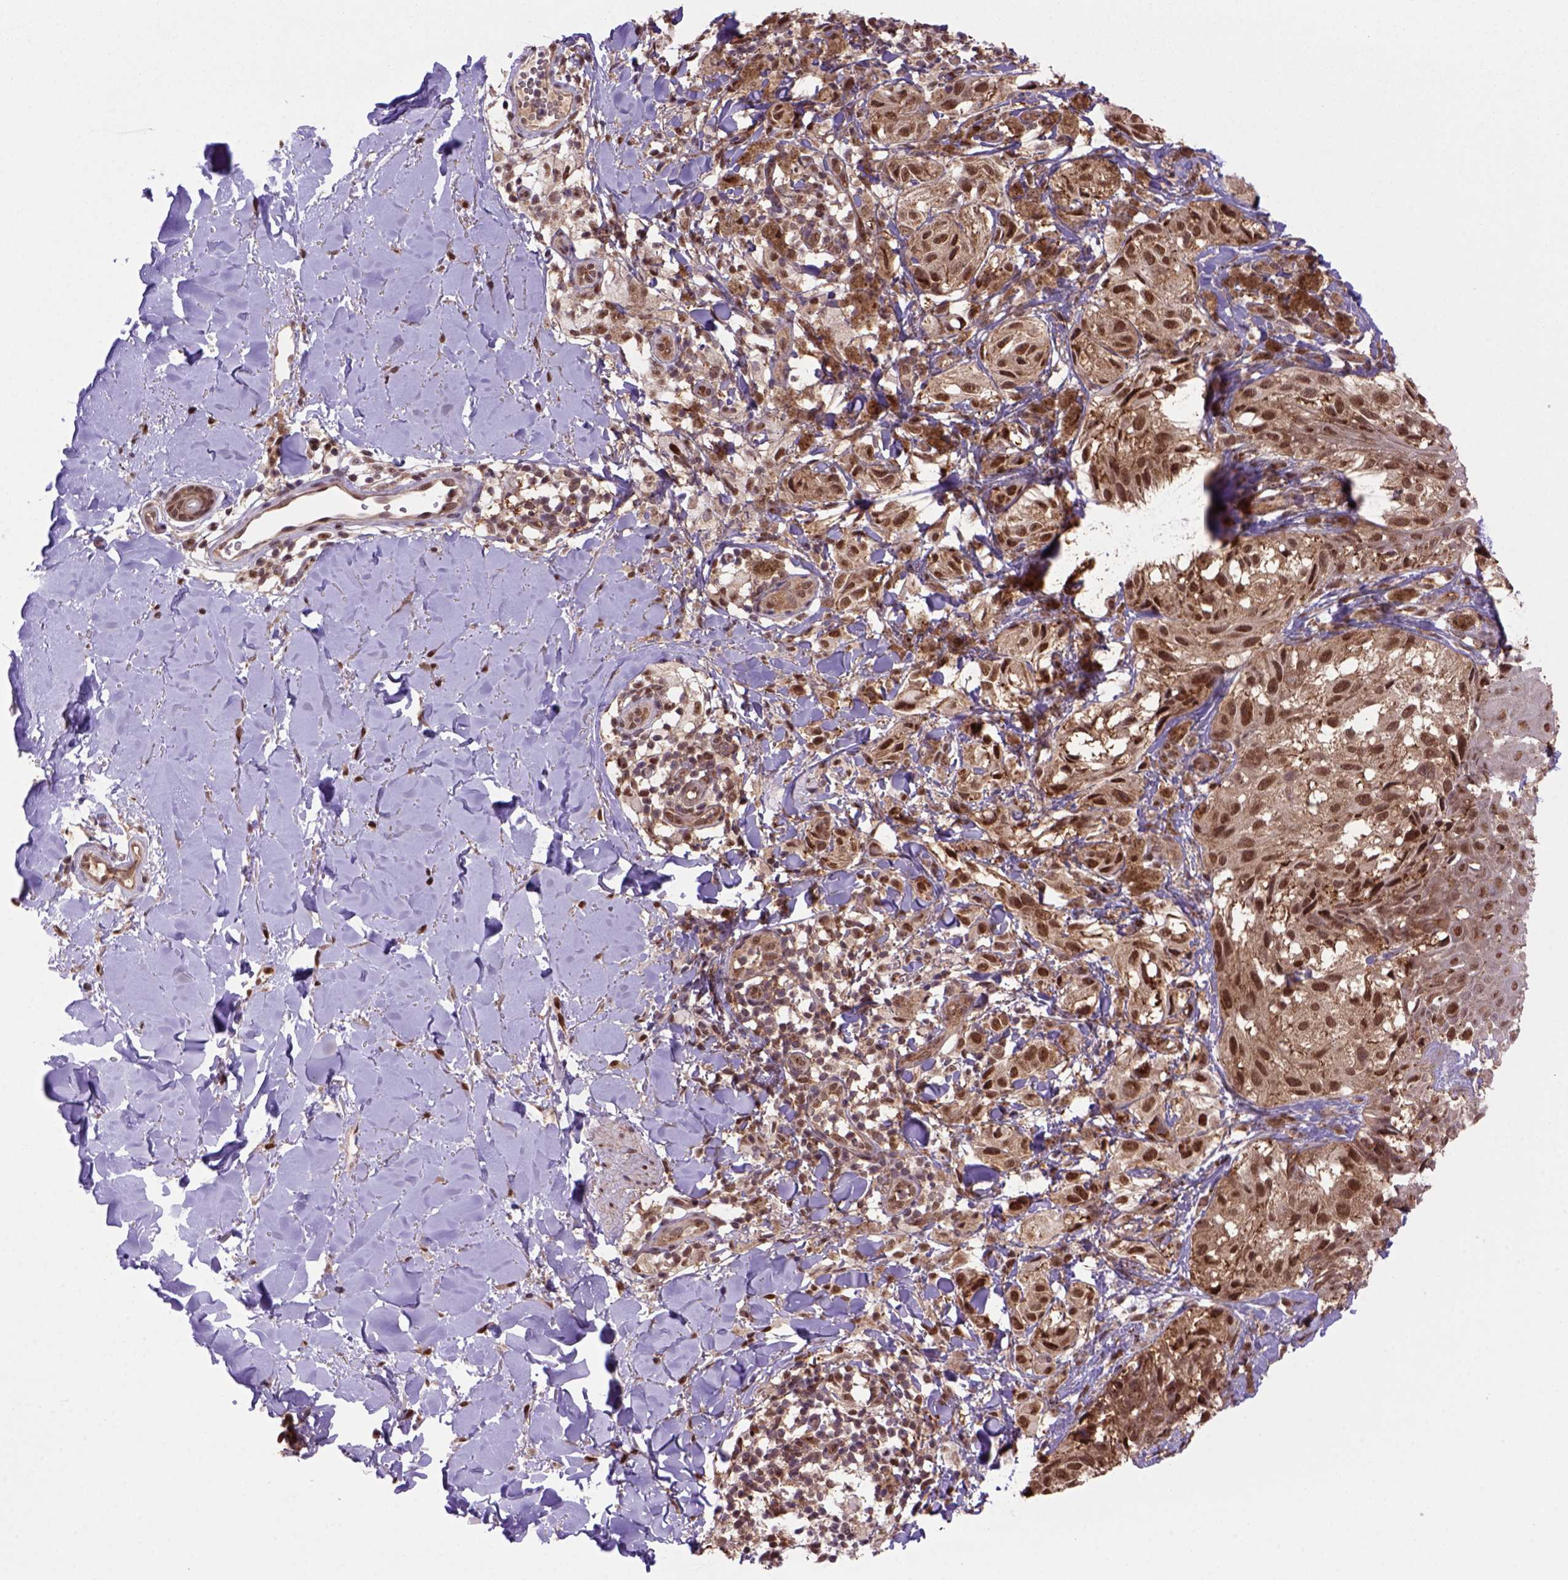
{"staining": {"intensity": "moderate", "quantity": ">75%", "location": "nuclear"}, "tissue": "melanoma", "cell_type": "Tumor cells", "image_type": "cancer", "snomed": [{"axis": "morphology", "description": "Malignant melanoma, NOS"}, {"axis": "topography", "description": "Skin"}], "caption": "Human melanoma stained with a protein marker displays moderate staining in tumor cells.", "gene": "PSMC2", "patient": {"sex": "male", "age": 36}}